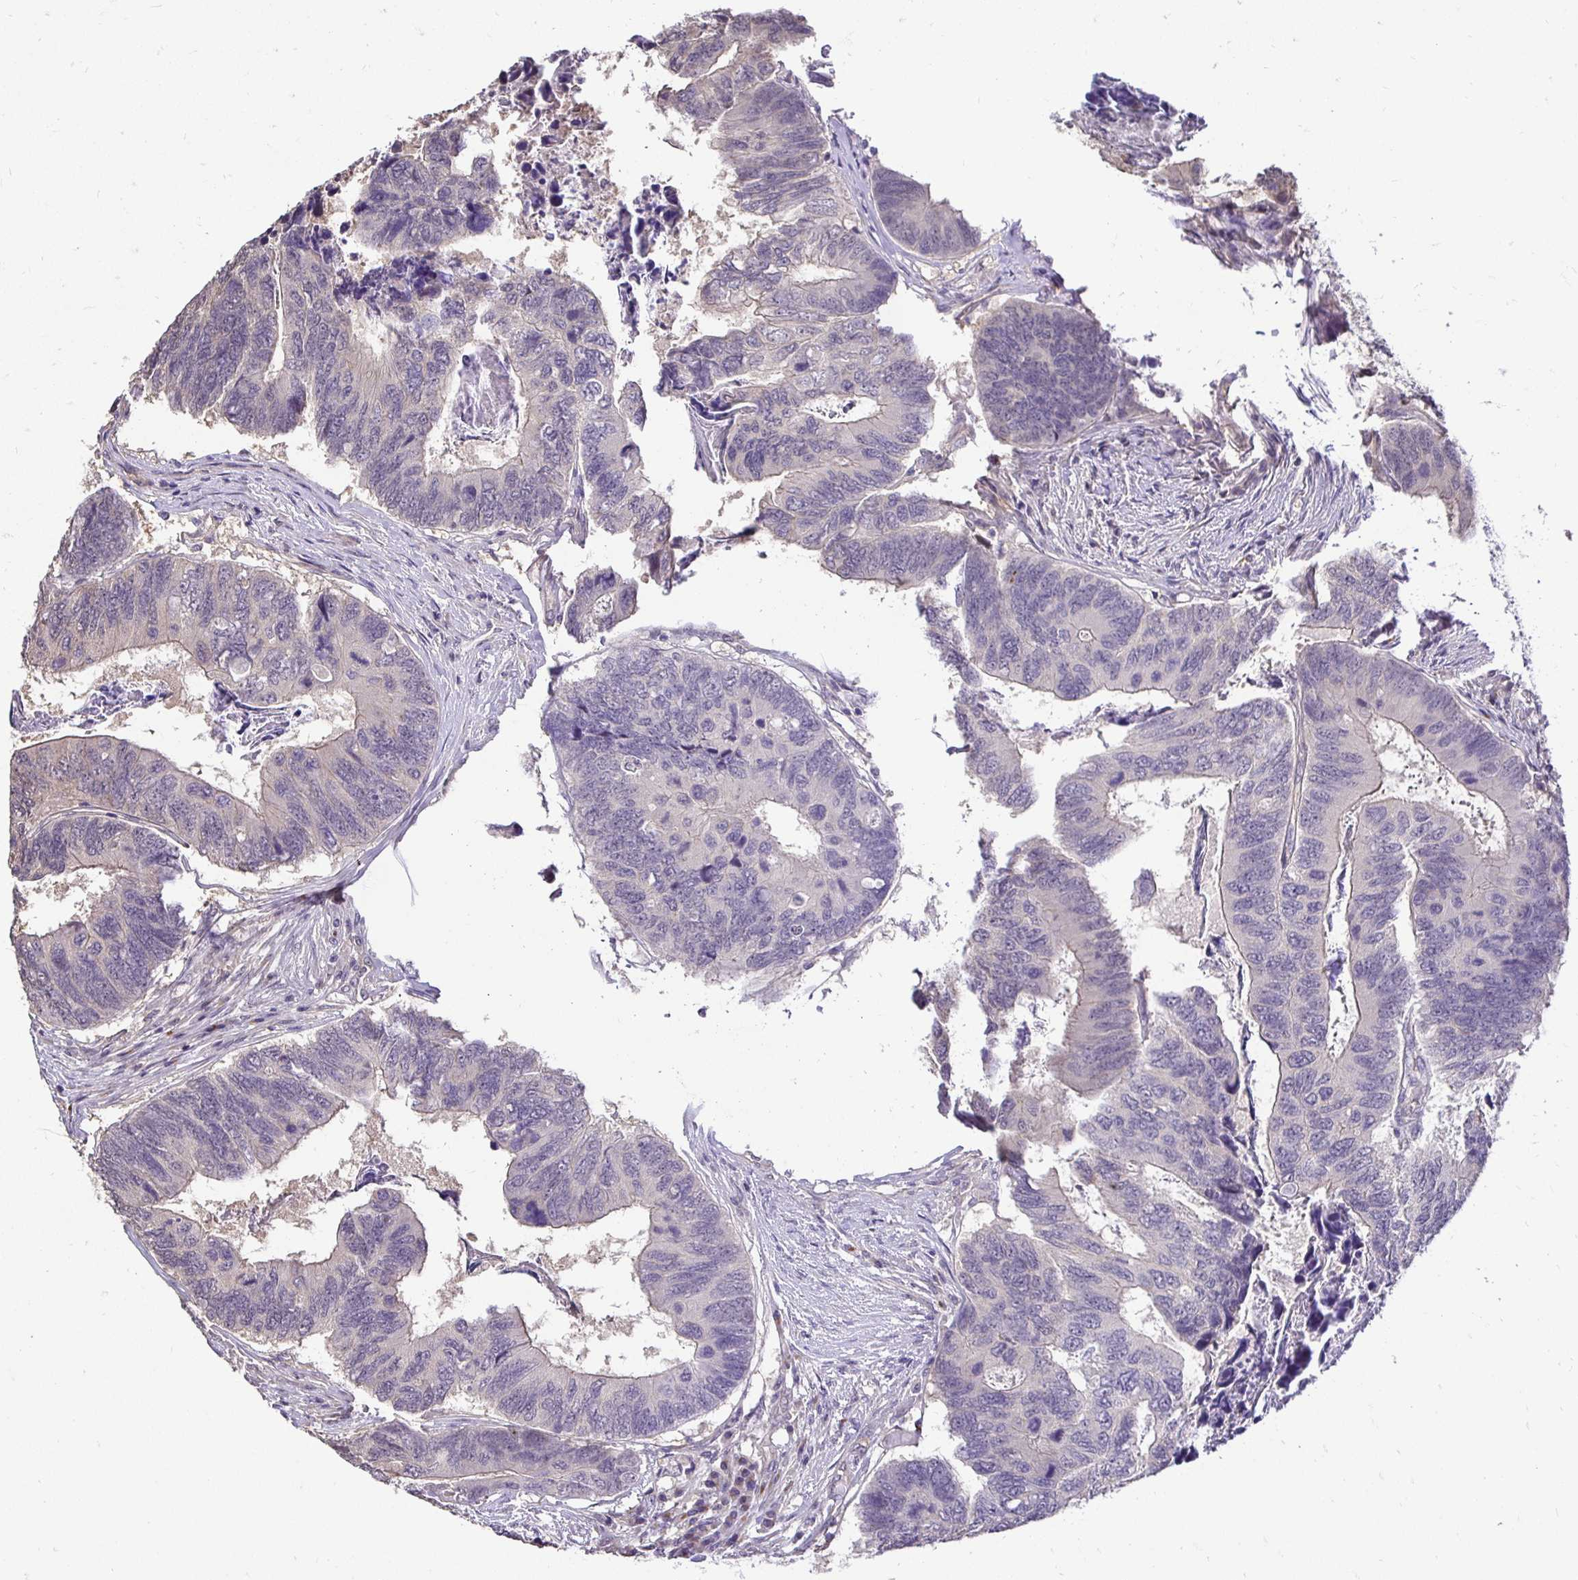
{"staining": {"intensity": "negative", "quantity": "none", "location": "none"}, "tissue": "colorectal cancer", "cell_type": "Tumor cells", "image_type": "cancer", "snomed": [{"axis": "morphology", "description": "Adenocarcinoma, NOS"}, {"axis": "topography", "description": "Colon"}], "caption": "This micrograph is of adenocarcinoma (colorectal) stained with IHC to label a protein in brown with the nuclei are counter-stained blue. There is no staining in tumor cells. Nuclei are stained in blue.", "gene": "SLC9A1", "patient": {"sex": "female", "age": 67}}